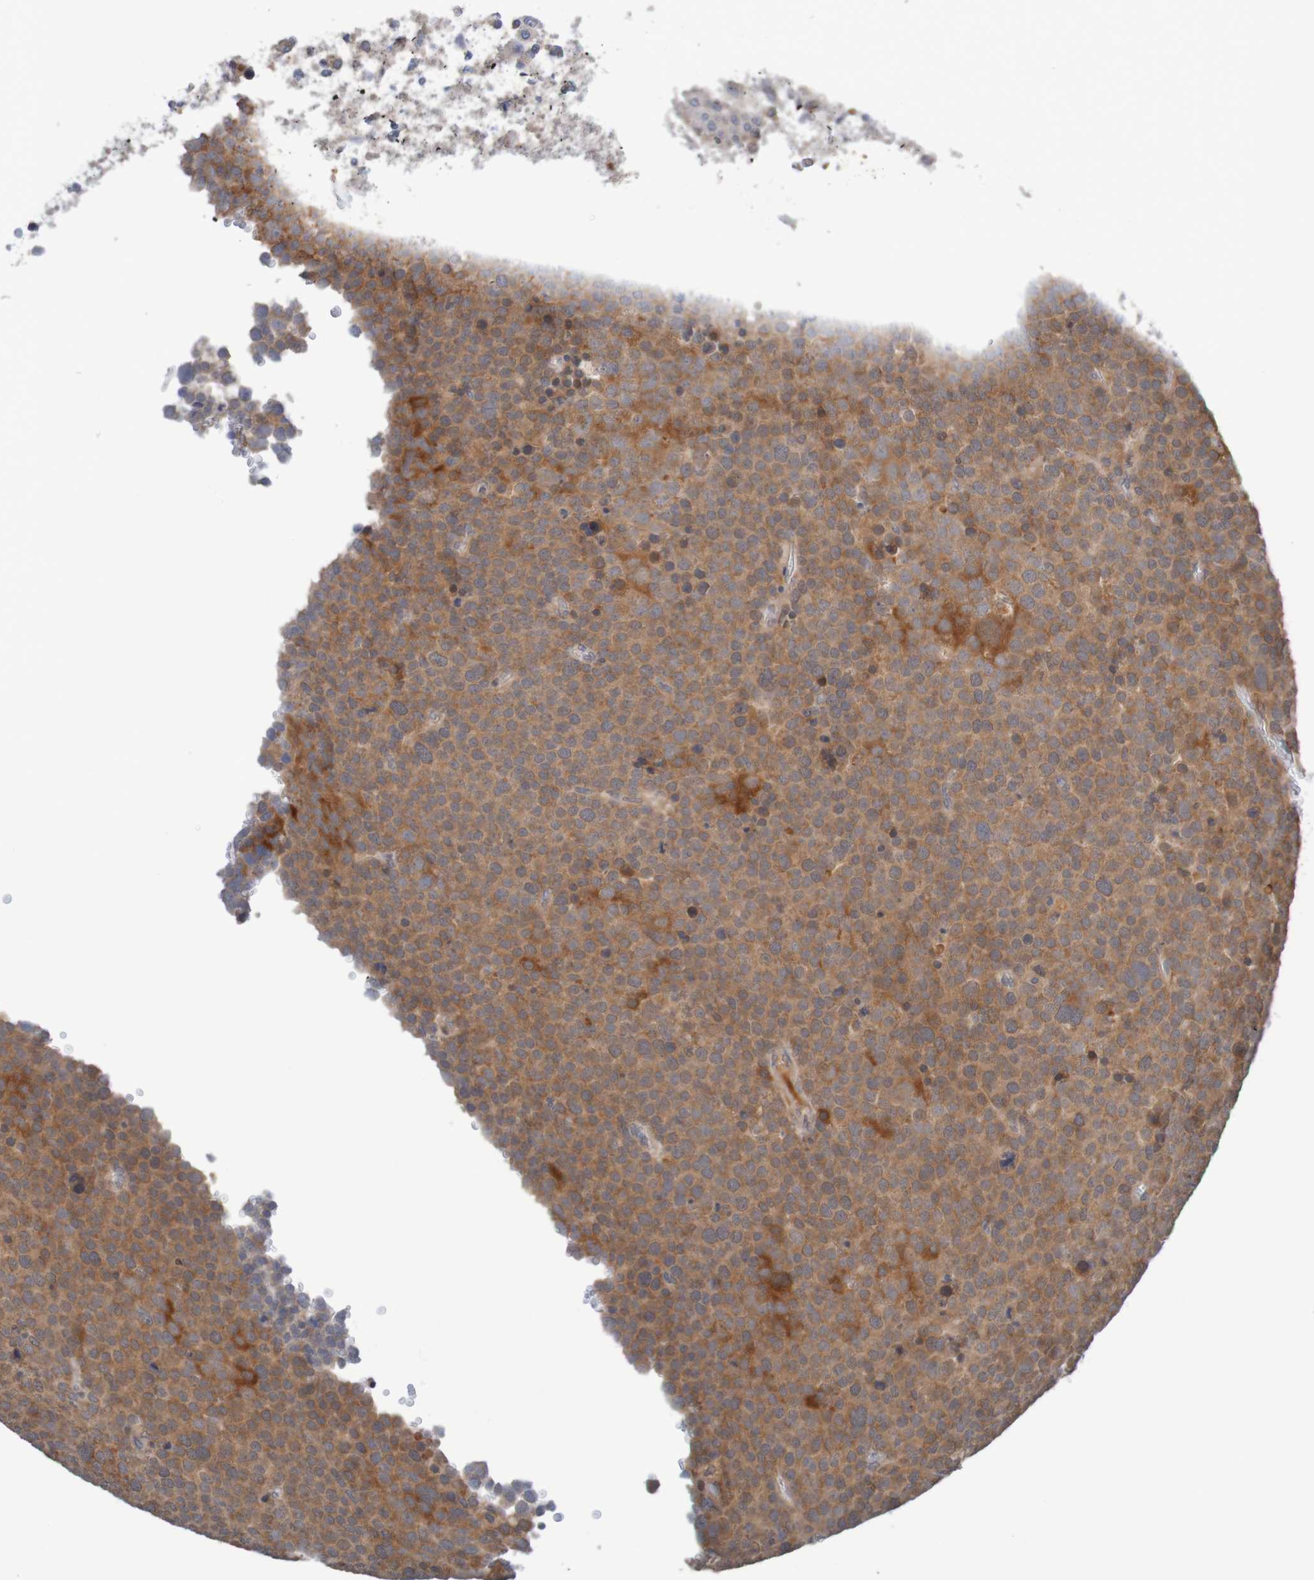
{"staining": {"intensity": "moderate", "quantity": ">75%", "location": "cytoplasmic/membranous"}, "tissue": "testis cancer", "cell_type": "Tumor cells", "image_type": "cancer", "snomed": [{"axis": "morphology", "description": "Seminoma, NOS"}, {"axis": "topography", "description": "Testis"}], "caption": "Immunohistochemistry (IHC) (DAB) staining of human testis cancer (seminoma) shows moderate cytoplasmic/membranous protein expression in approximately >75% of tumor cells.", "gene": "ANKK1", "patient": {"sex": "male", "age": 71}}